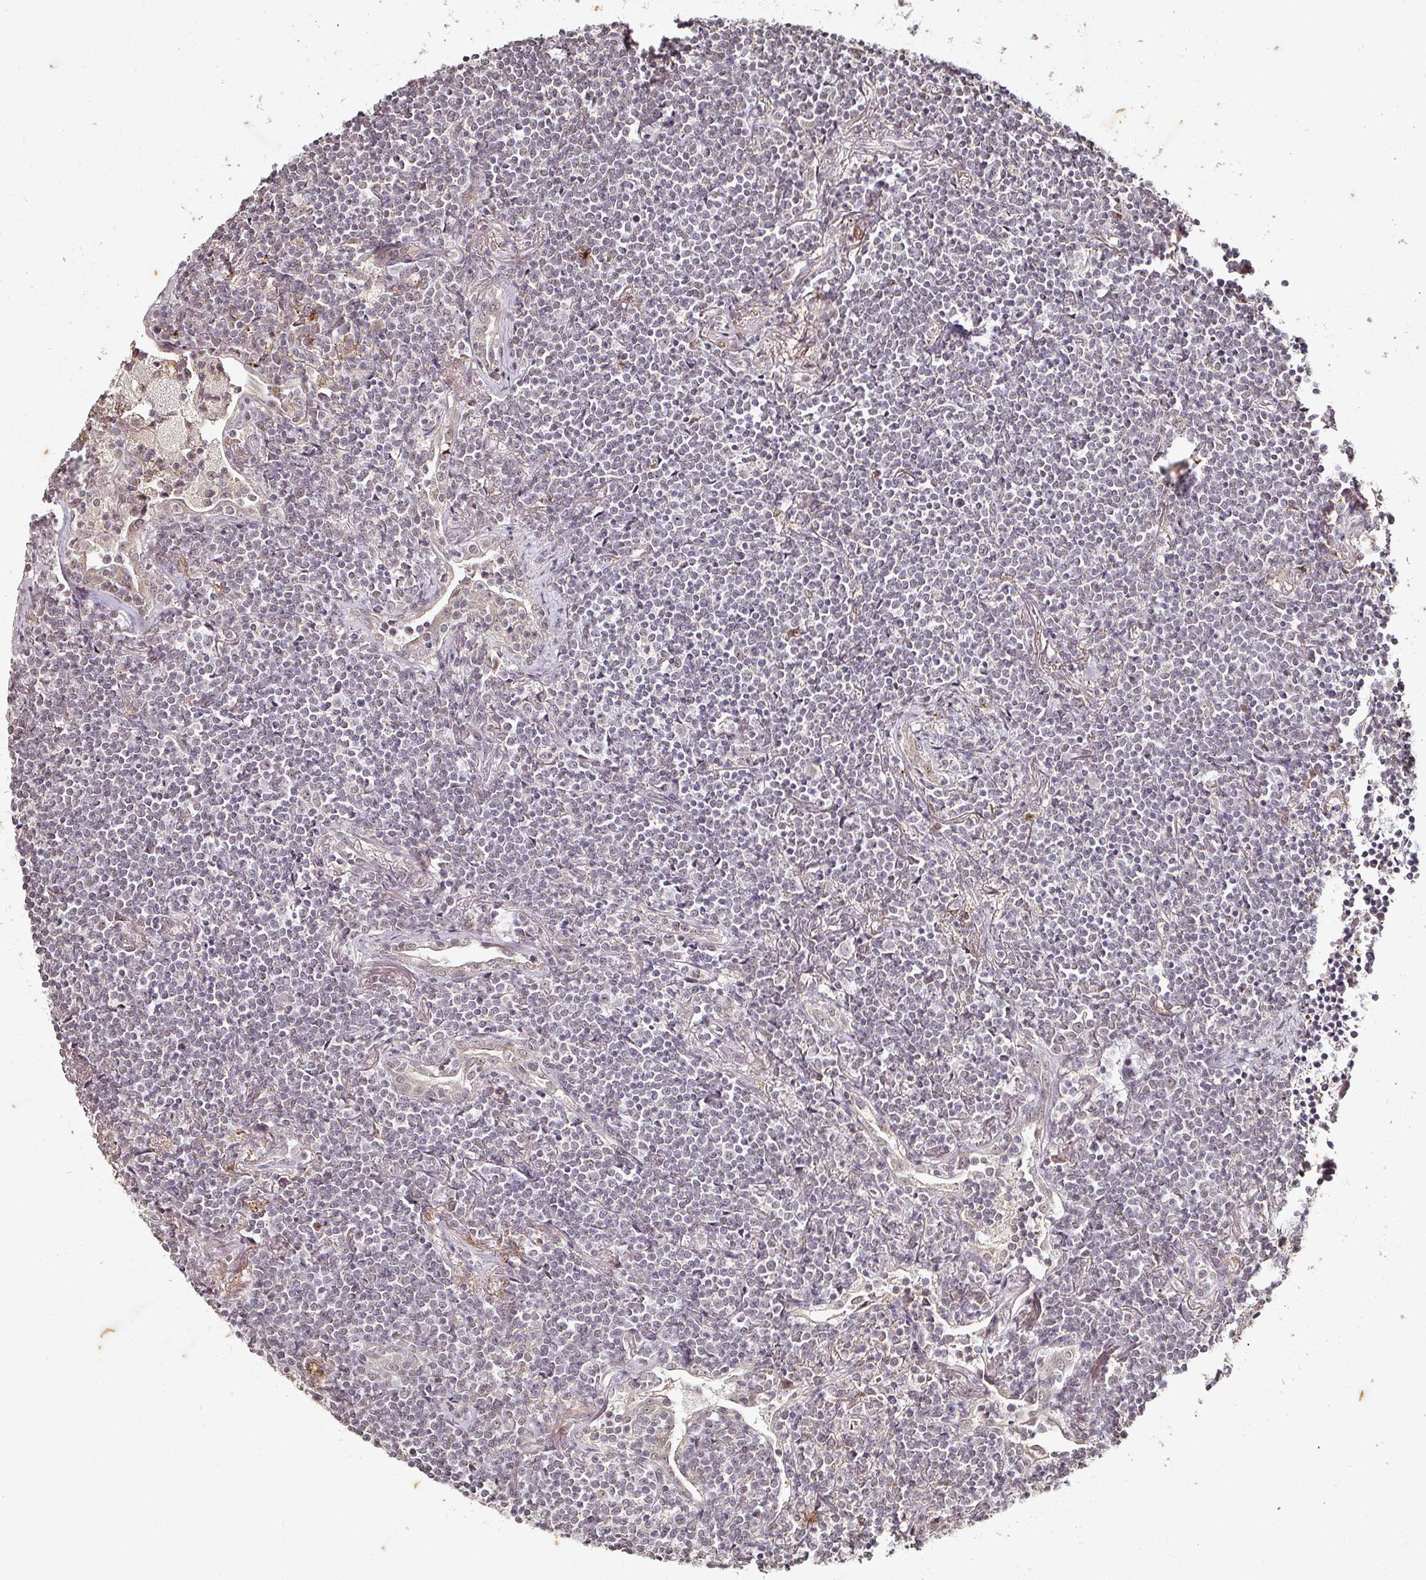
{"staining": {"intensity": "negative", "quantity": "none", "location": "none"}, "tissue": "lymphoma", "cell_type": "Tumor cells", "image_type": "cancer", "snomed": [{"axis": "morphology", "description": "Malignant lymphoma, non-Hodgkin's type, Low grade"}, {"axis": "topography", "description": "Lung"}], "caption": "Photomicrograph shows no significant protein staining in tumor cells of malignant lymphoma, non-Hodgkin's type (low-grade).", "gene": "CAPN5", "patient": {"sex": "female", "age": 71}}